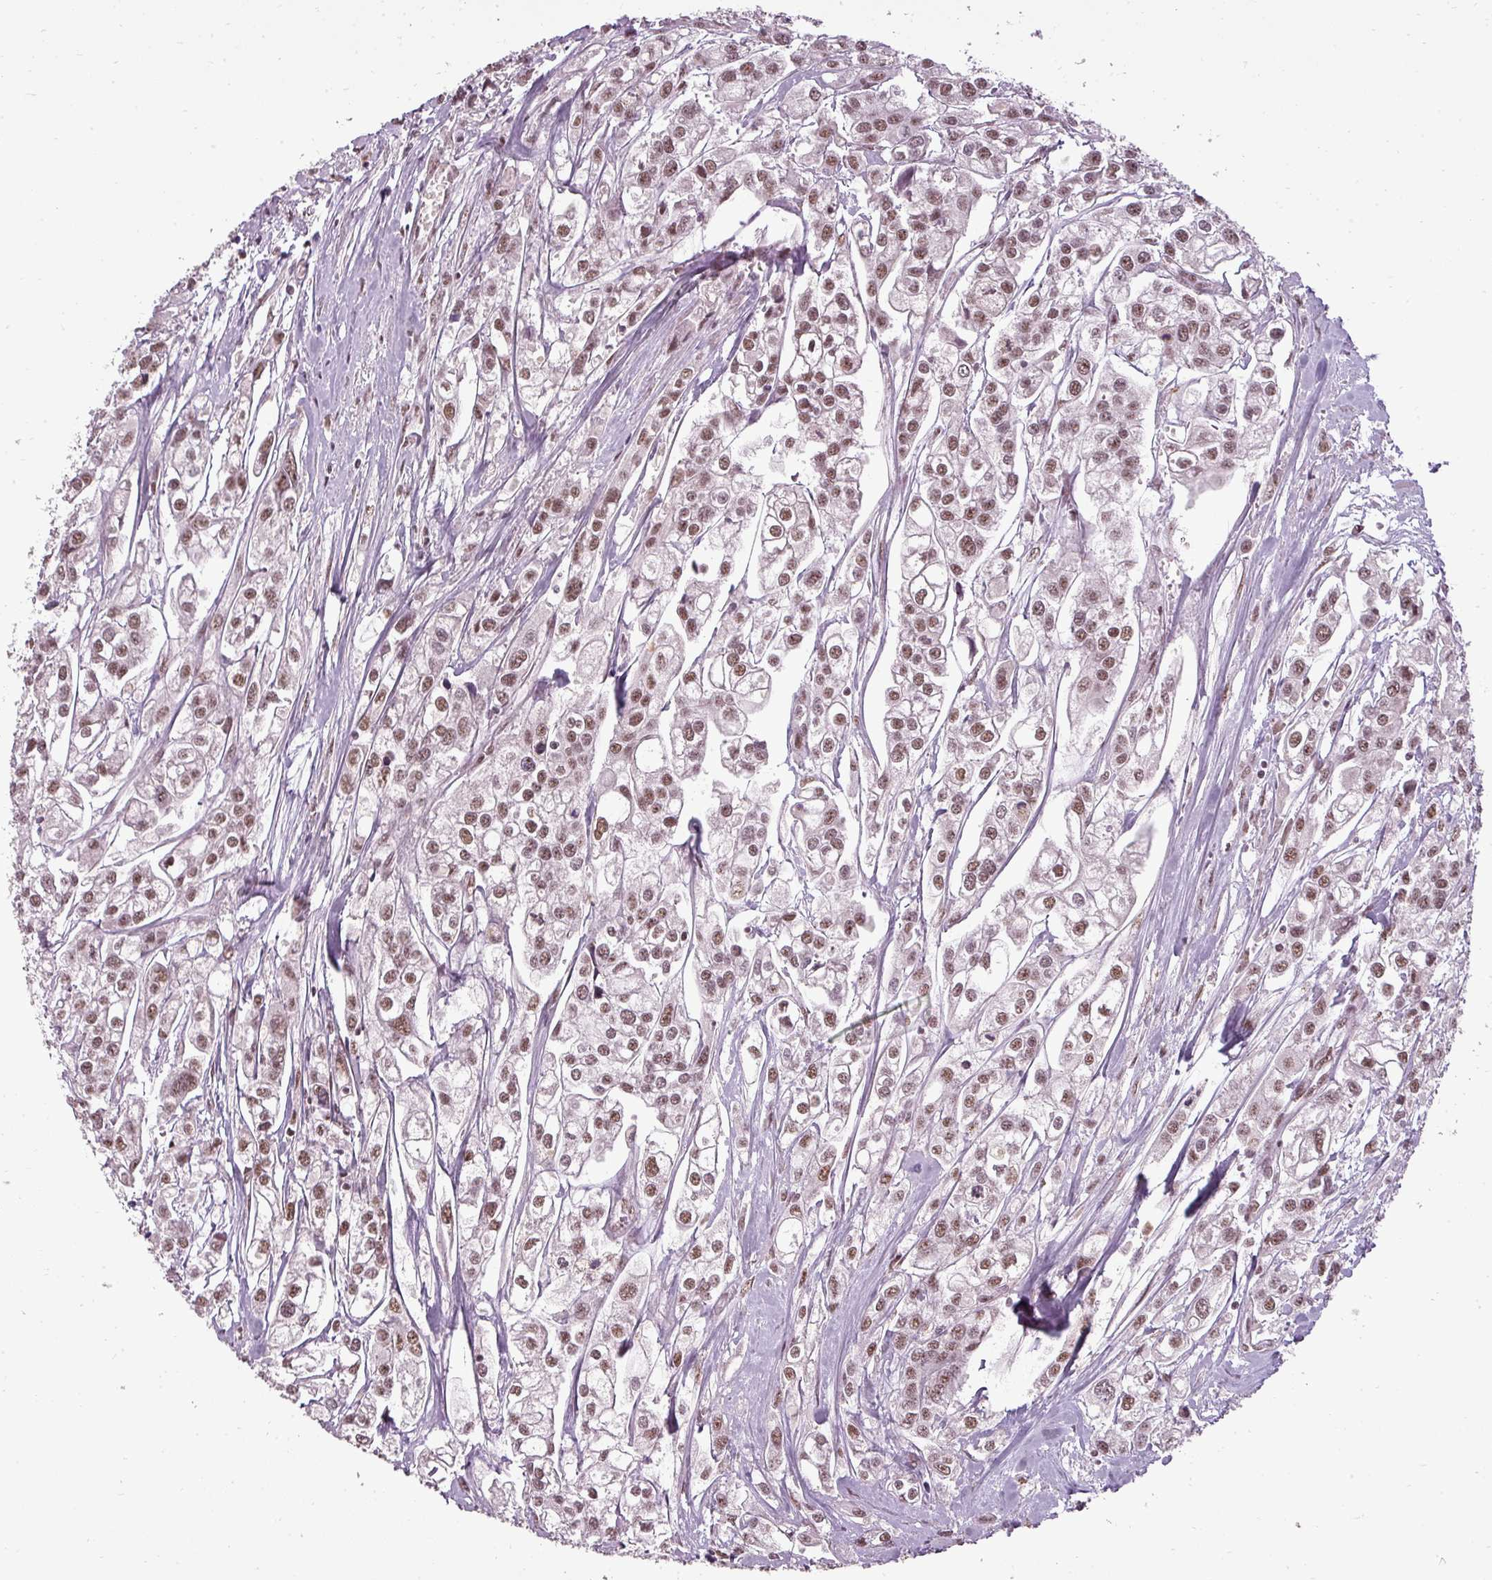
{"staining": {"intensity": "moderate", "quantity": ">75%", "location": "nuclear"}, "tissue": "urothelial cancer", "cell_type": "Tumor cells", "image_type": "cancer", "snomed": [{"axis": "morphology", "description": "Urothelial carcinoma, High grade"}, {"axis": "topography", "description": "Urinary bladder"}], "caption": "Protein staining exhibits moderate nuclear expression in approximately >75% of tumor cells in urothelial carcinoma (high-grade).", "gene": "BCAS3", "patient": {"sex": "male", "age": 67}}